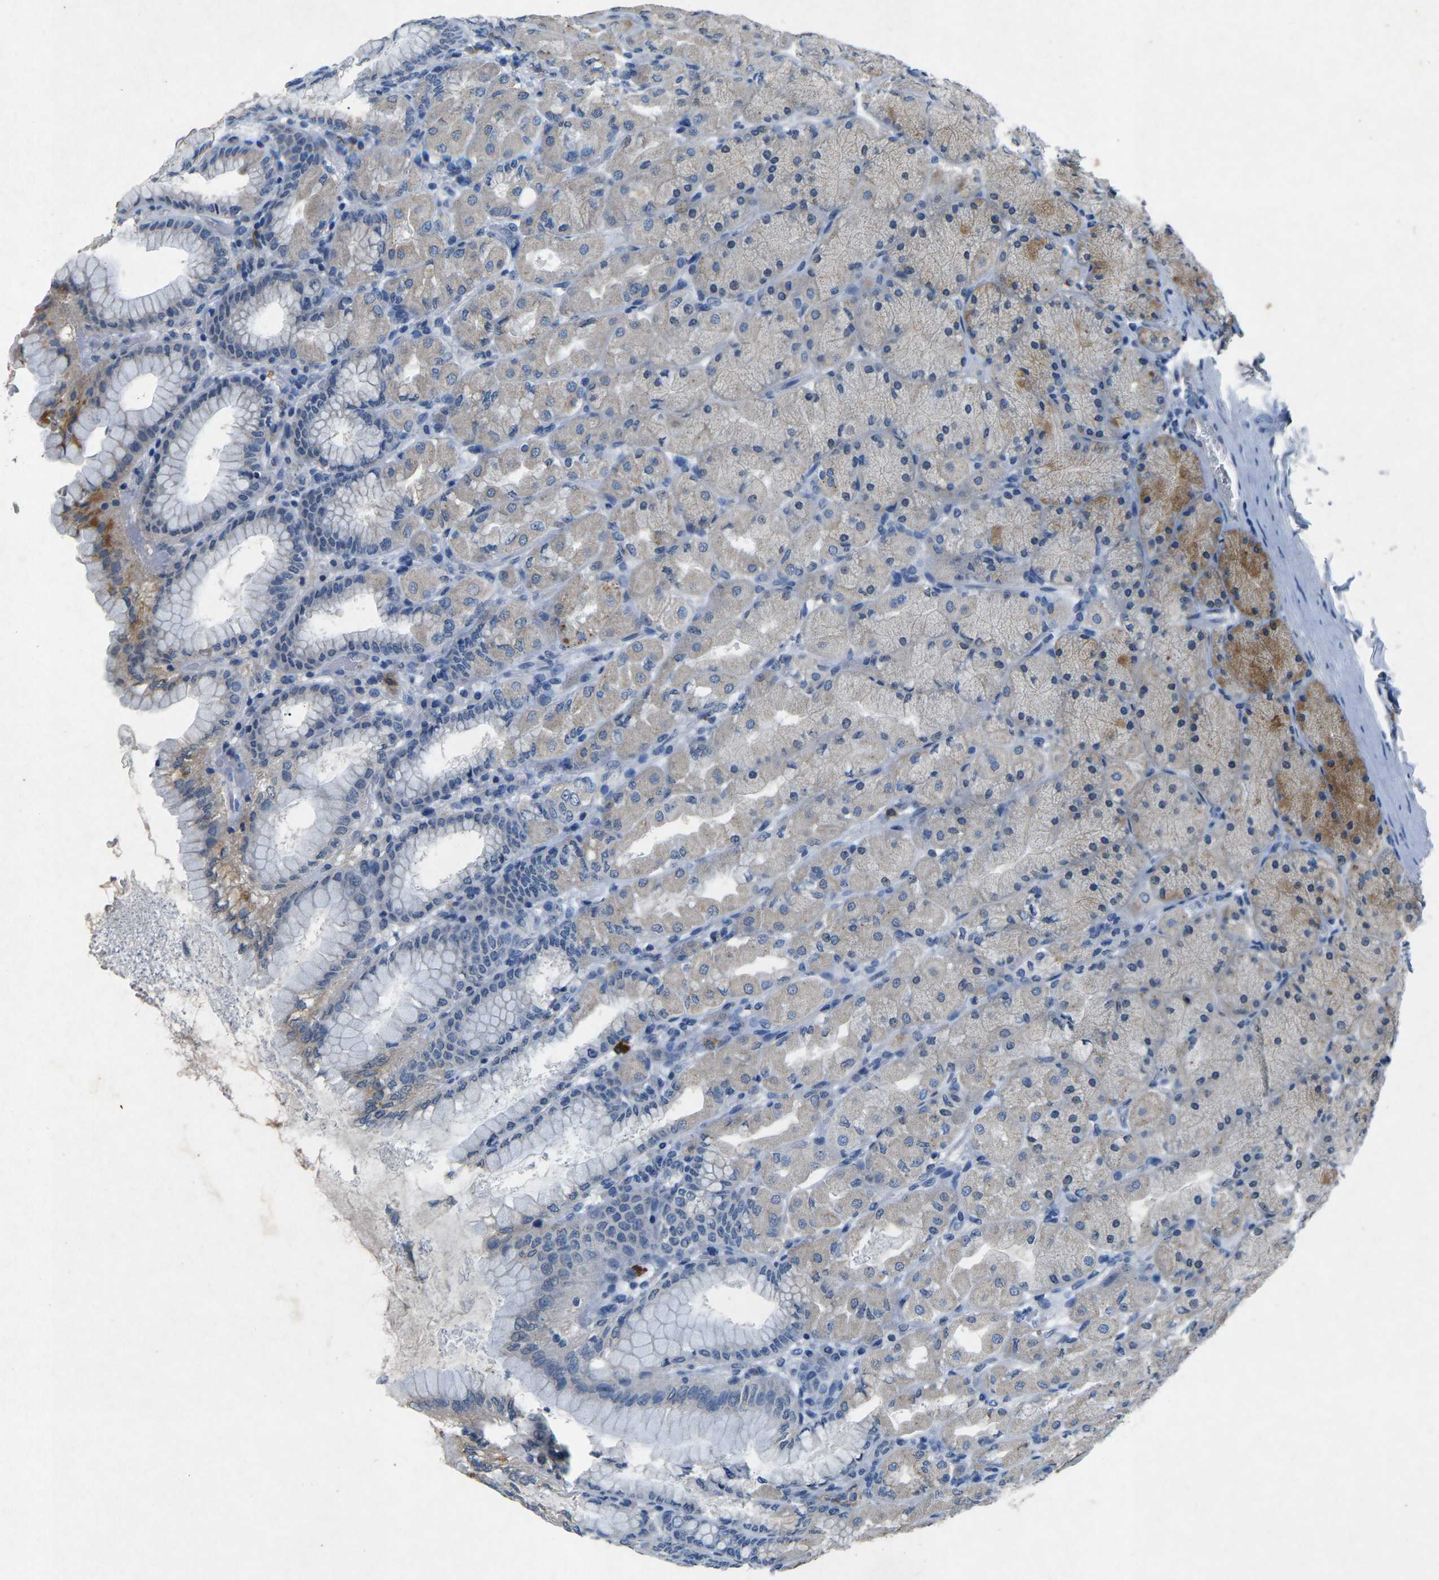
{"staining": {"intensity": "moderate", "quantity": "<25%", "location": "cytoplasmic/membranous"}, "tissue": "stomach", "cell_type": "Glandular cells", "image_type": "normal", "snomed": [{"axis": "morphology", "description": "Normal tissue, NOS"}, {"axis": "topography", "description": "Stomach, upper"}], "caption": "Glandular cells display moderate cytoplasmic/membranous positivity in about <25% of cells in unremarkable stomach.", "gene": "PLG", "patient": {"sex": "female", "age": 56}}